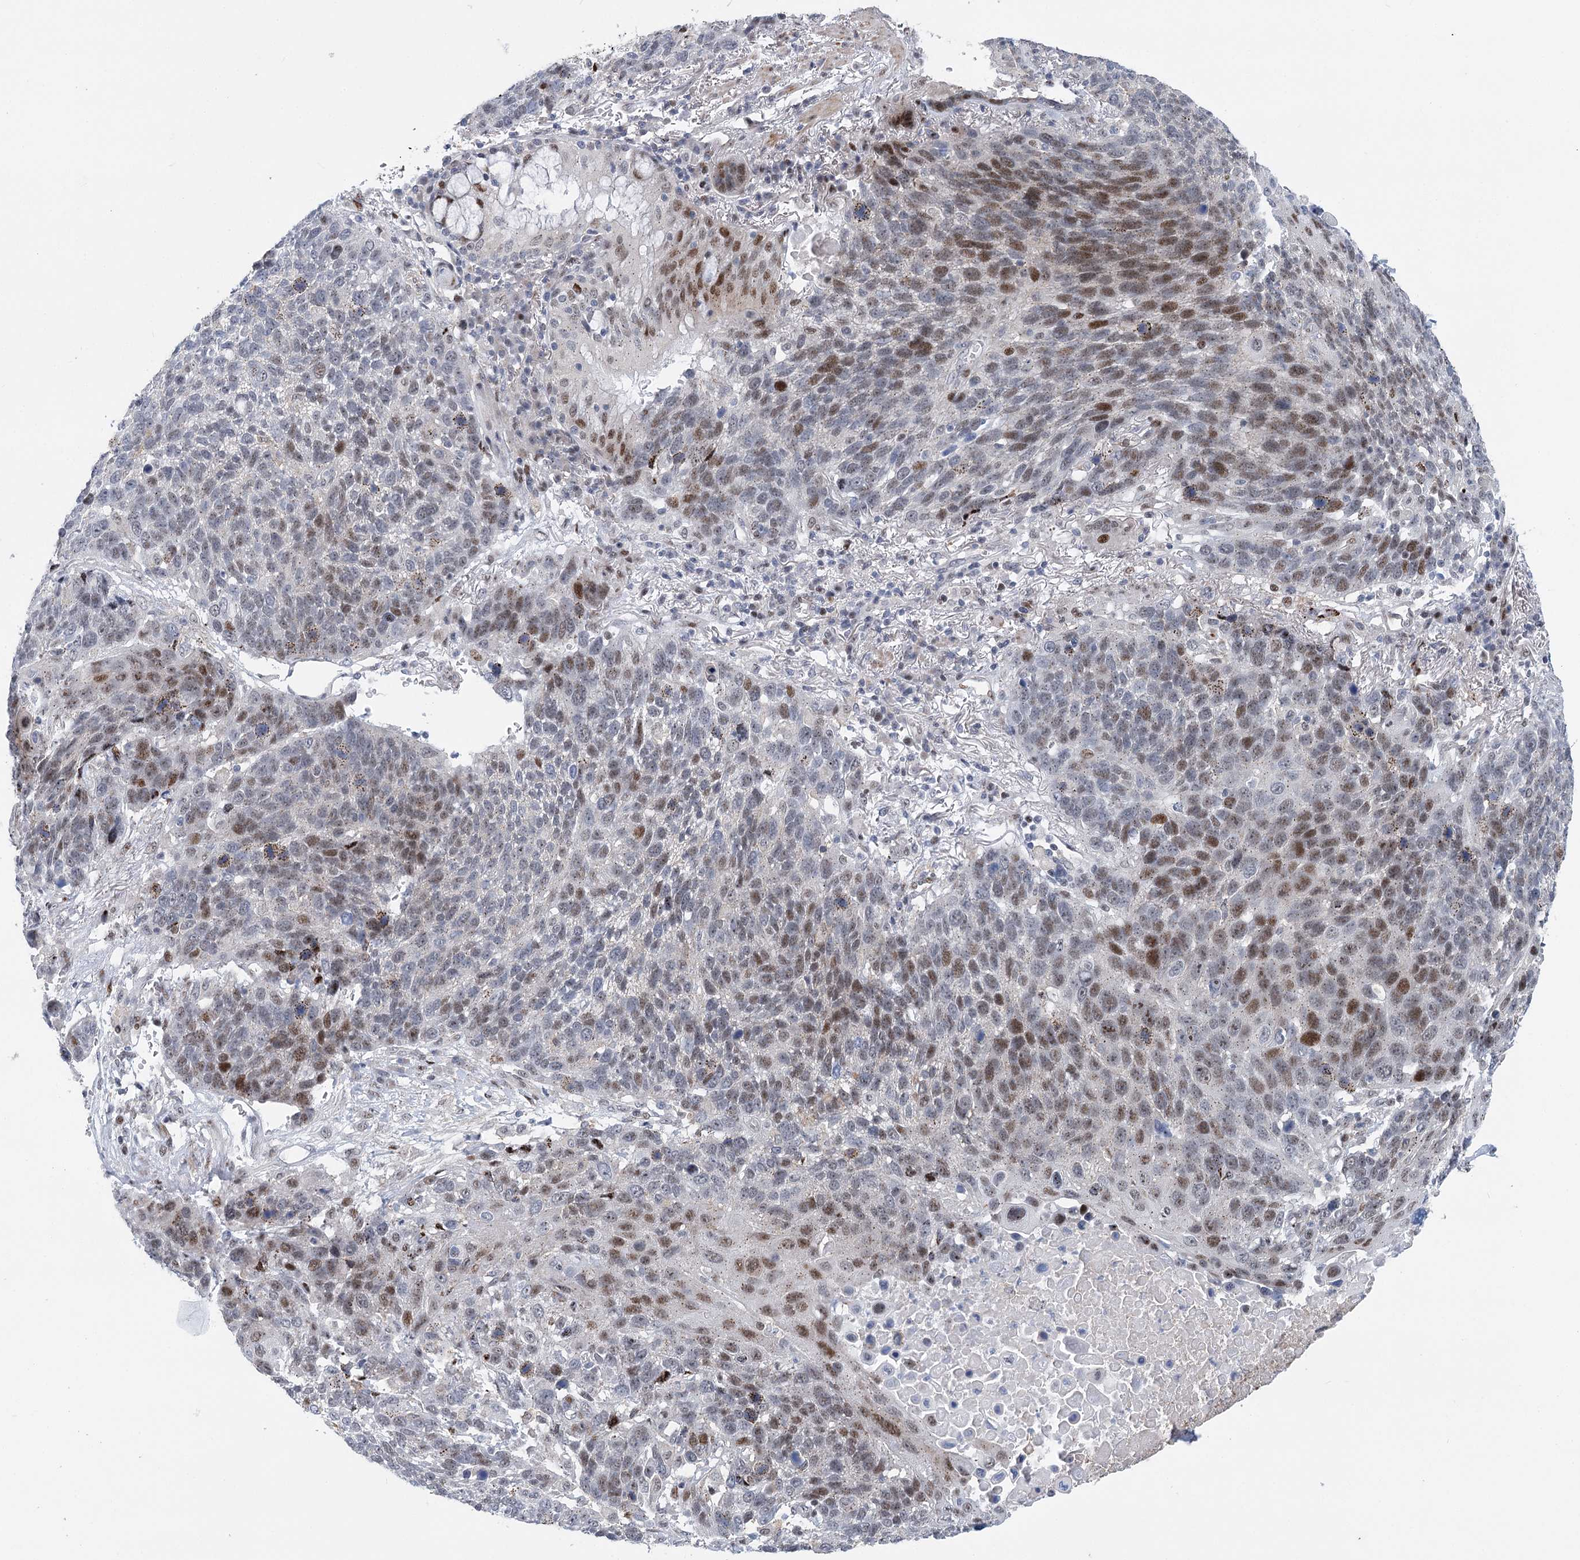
{"staining": {"intensity": "moderate", "quantity": "25%-75%", "location": "nuclear"}, "tissue": "lung cancer", "cell_type": "Tumor cells", "image_type": "cancer", "snomed": [{"axis": "morphology", "description": "Squamous cell carcinoma, NOS"}, {"axis": "topography", "description": "Lung"}], "caption": "Tumor cells show moderate nuclear expression in about 25%-75% of cells in lung cancer (squamous cell carcinoma).", "gene": "CAMTA1", "patient": {"sex": "male", "age": 66}}